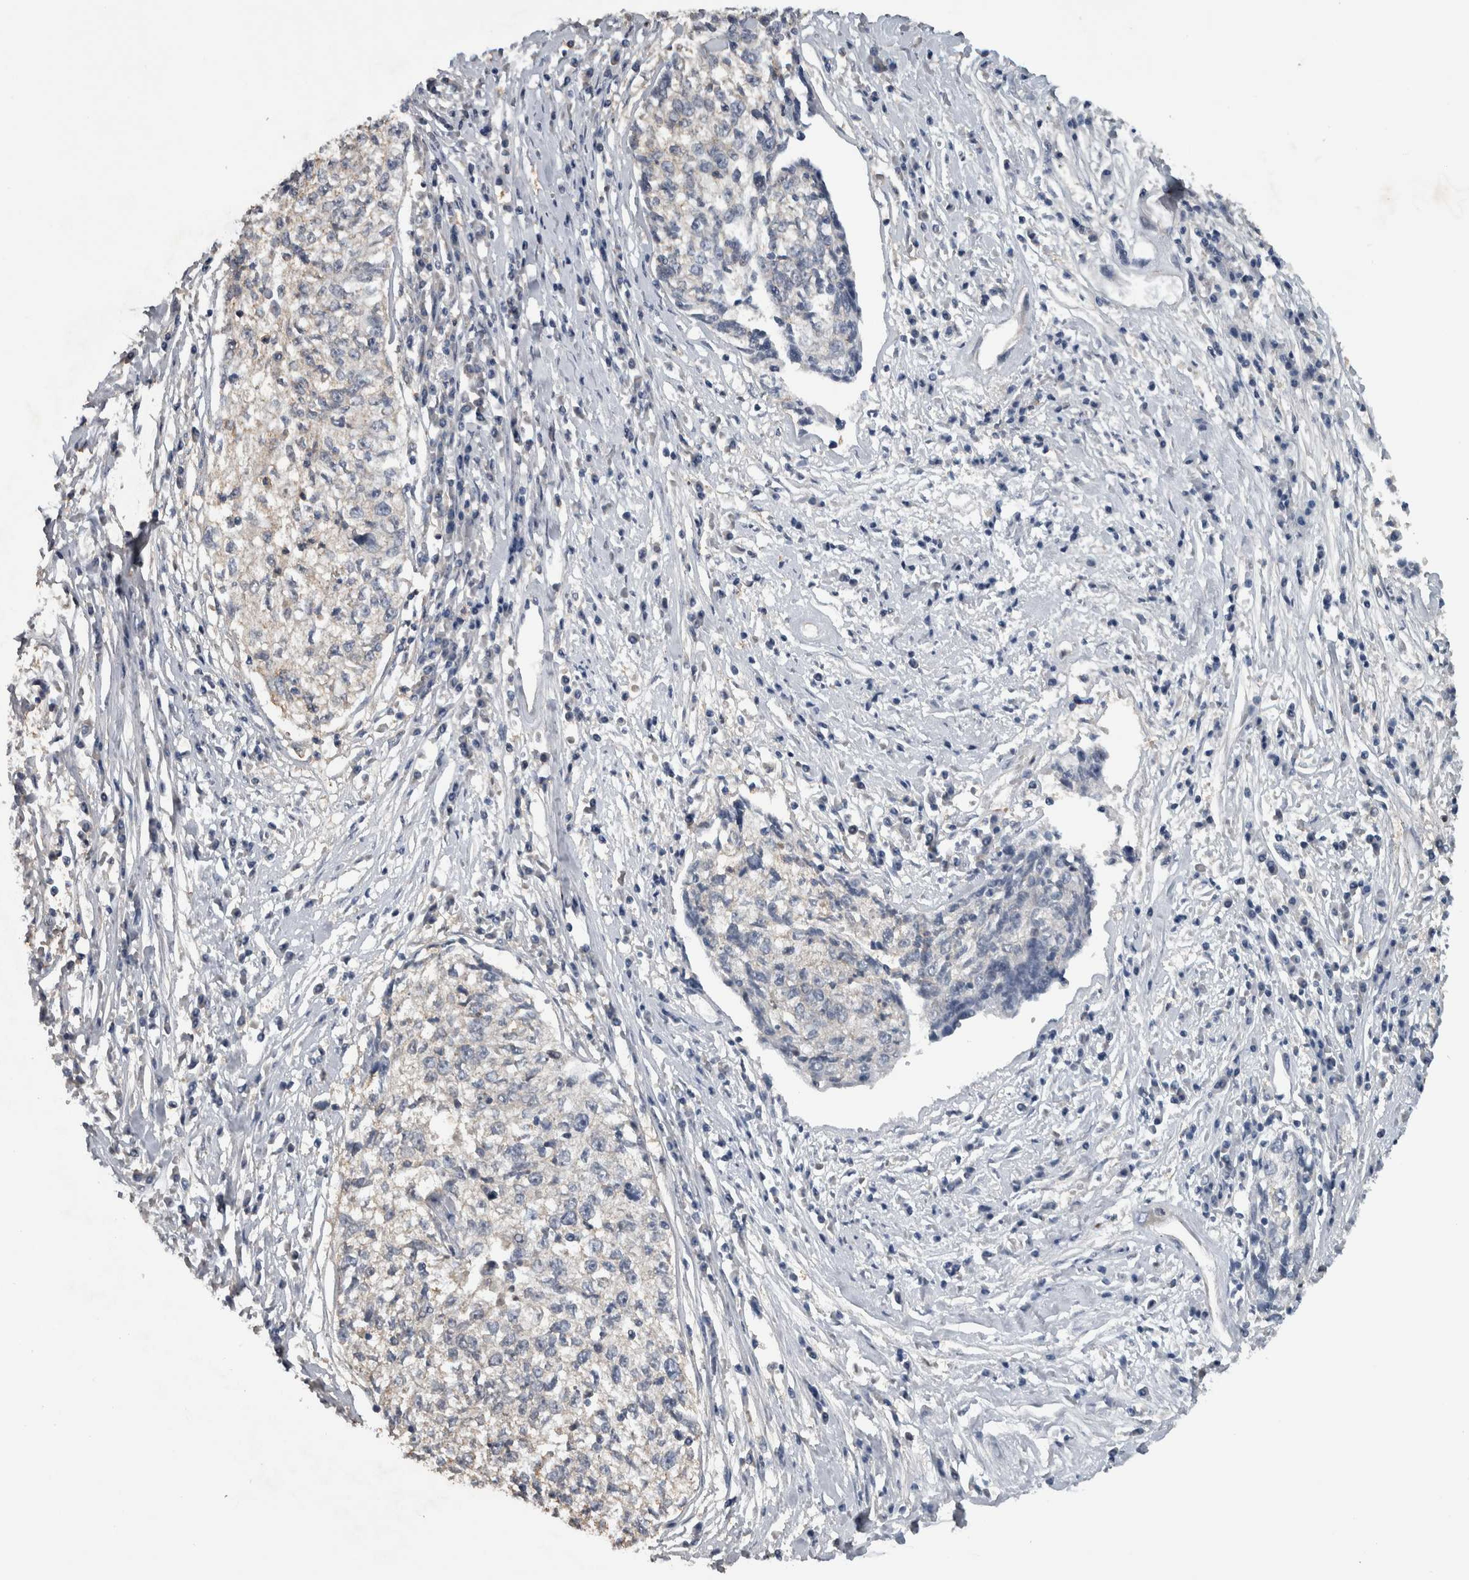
{"staining": {"intensity": "negative", "quantity": "none", "location": "none"}, "tissue": "cervical cancer", "cell_type": "Tumor cells", "image_type": "cancer", "snomed": [{"axis": "morphology", "description": "Squamous cell carcinoma, NOS"}, {"axis": "topography", "description": "Cervix"}], "caption": "High power microscopy photomicrograph of an immunohistochemistry (IHC) micrograph of cervical cancer, revealing no significant staining in tumor cells.", "gene": "NT5C2", "patient": {"sex": "female", "age": 57}}